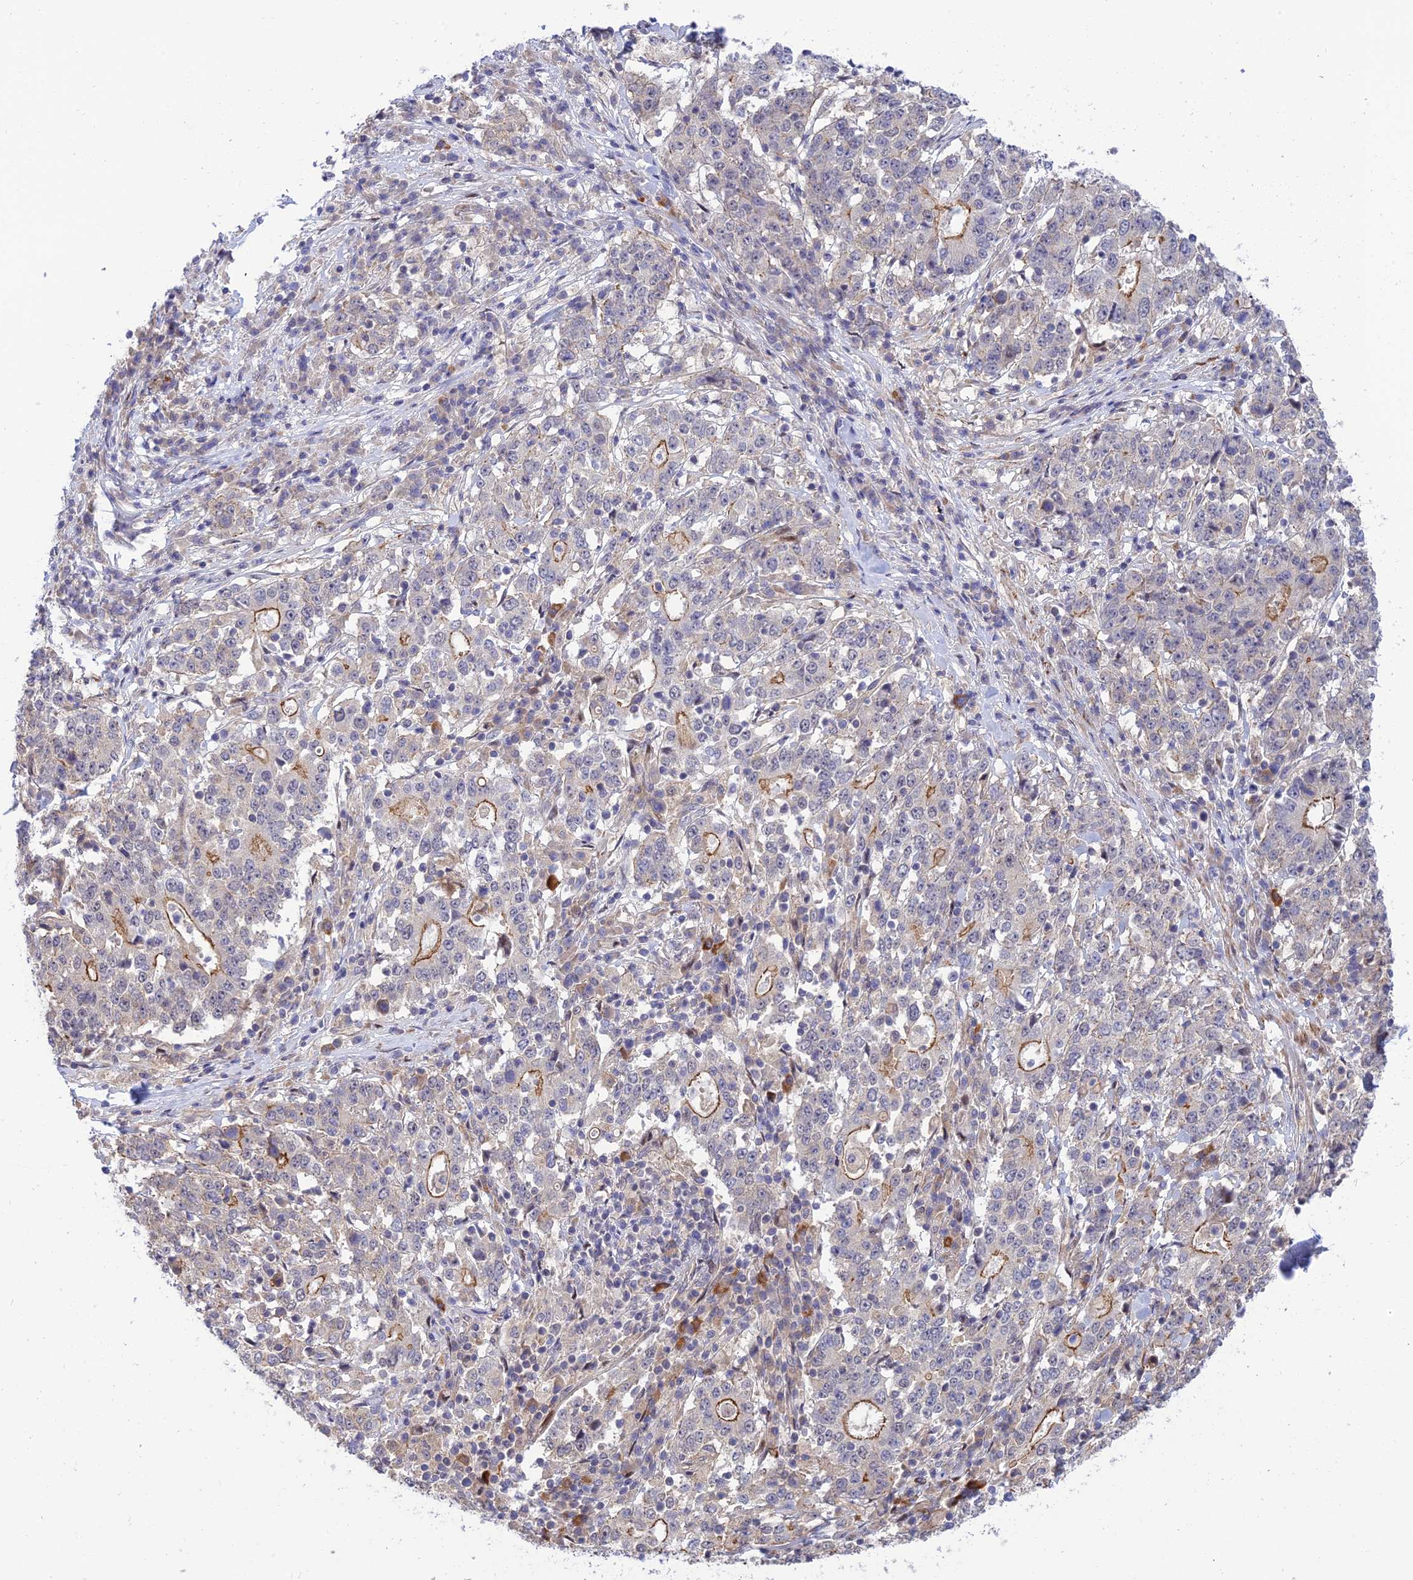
{"staining": {"intensity": "moderate", "quantity": "<25%", "location": "cytoplasmic/membranous"}, "tissue": "stomach cancer", "cell_type": "Tumor cells", "image_type": "cancer", "snomed": [{"axis": "morphology", "description": "Adenocarcinoma, NOS"}, {"axis": "topography", "description": "Stomach"}], "caption": "Immunohistochemical staining of stomach adenocarcinoma demonstrates low levels of moderate cytoplasmic/membranous protein expression in approximately <25% of tumor cells.", "gene": "ZNF584", "patient": {"sex": "male", "age": 59}}